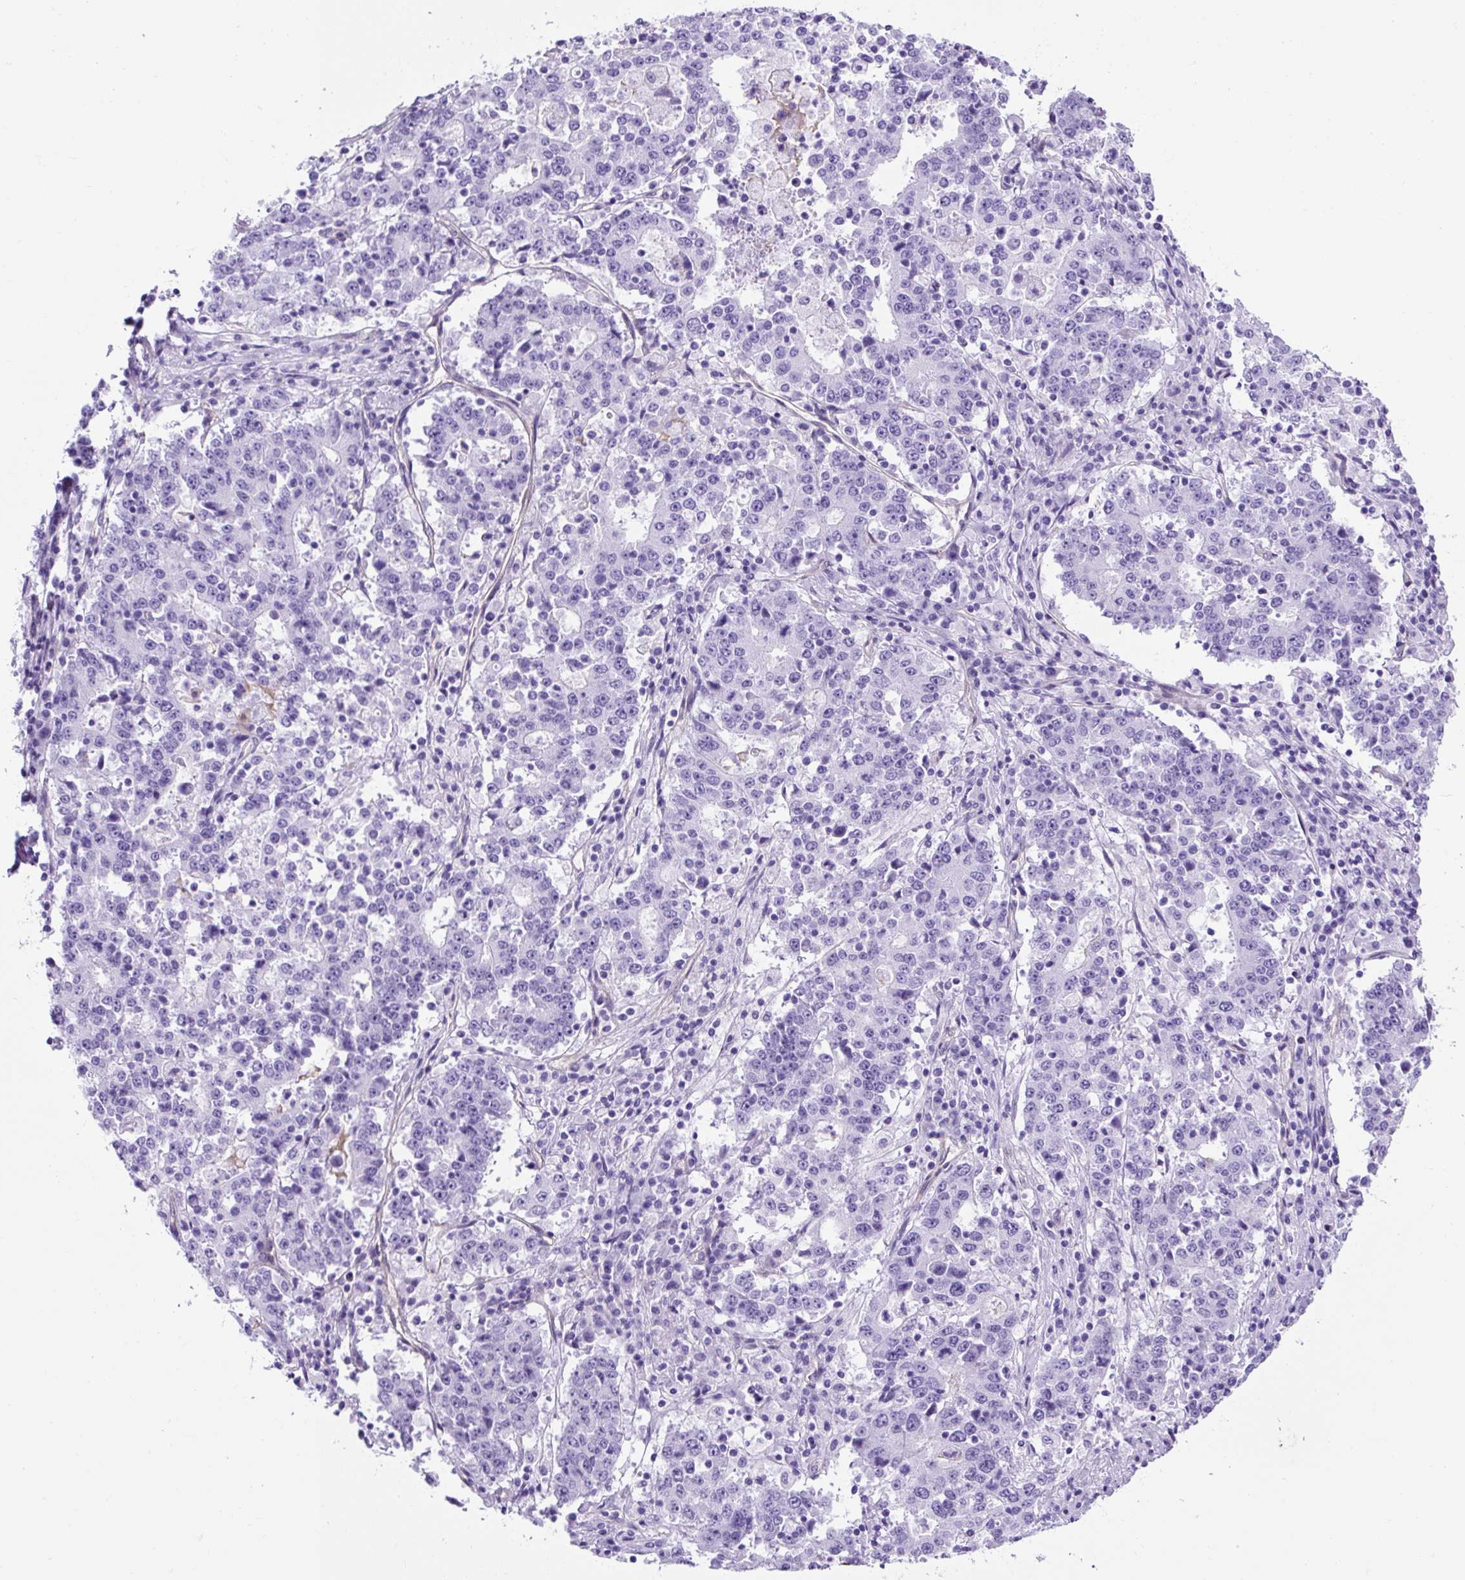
{"staining": {"intensity": "negative", "quantity": "none", "location": "none"}, "tissue": "stomach cancer", "cell_type": "Tumor cells", "image_type": "cancer", "snomed": [{"axis": "morphology", "description": "Adenocarcinoma, NOS"}, {"axis": "topography", "description": "Stomach"}], "caption": "A histopathology image of human stomach cancer is negative for staining in tumor cells.", "gene": "KRT12", "patient": {"sex": "male", "age": 59}}